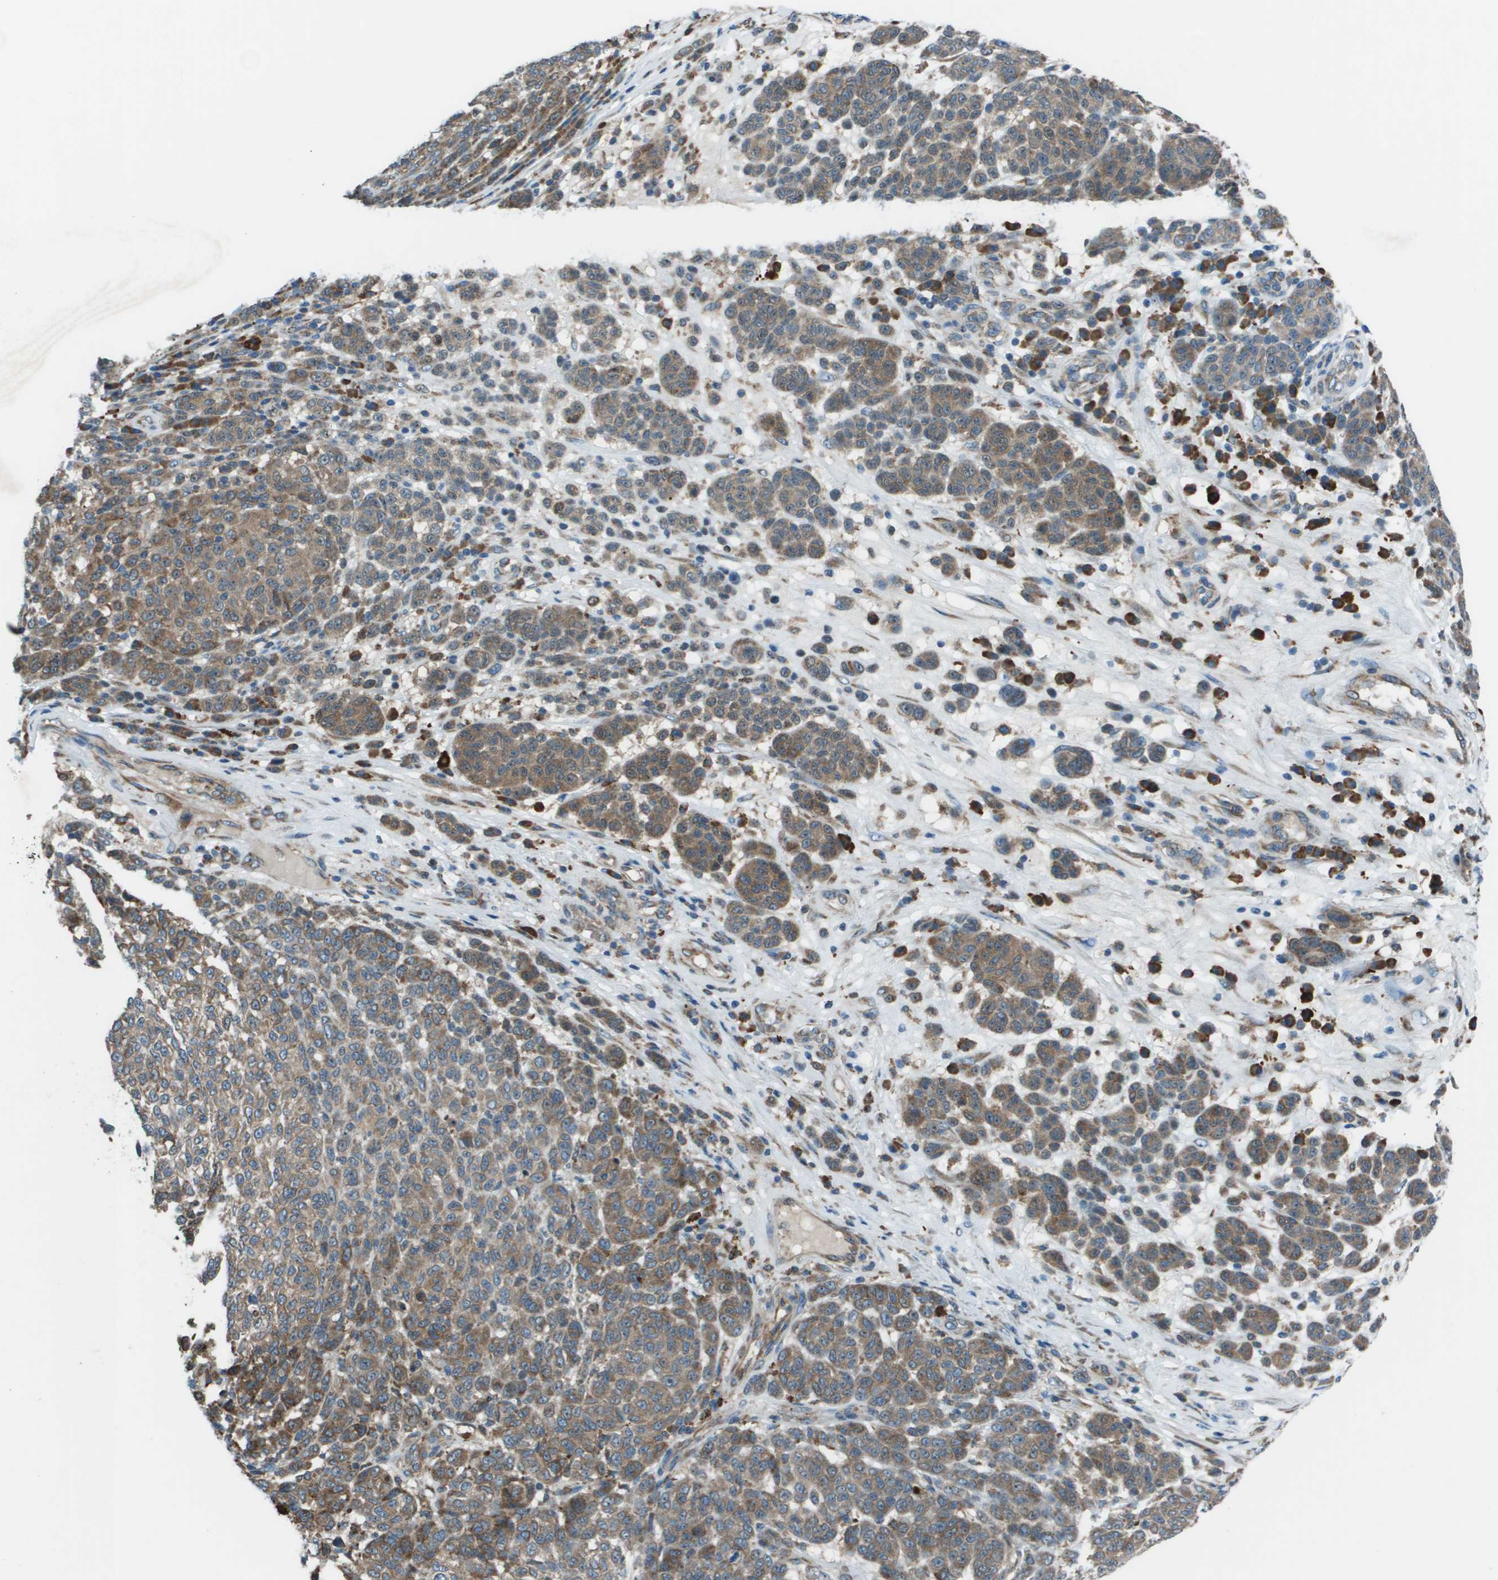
{"staining": {"intensity": "moderate", "quantity": ">75%", "location": "cytoplasmic/membranous"}, "tissue": "melanoma", "cell_type": "Tumor cells", "image_type": "cancer", "snomed": [{"axis": "morphology", "description": "Malignant melanoma, NOS"}, {"axis": "topography", "description": "Skin"}], "caption": "The image demonstrates immunohistochemical staining of melanoma. There is moderate cytoplasmic/membranous positivity is identified in about >75% of tumor cells.", "gene": "UTS2", "patient": {"sex": "male", "age": 59}}